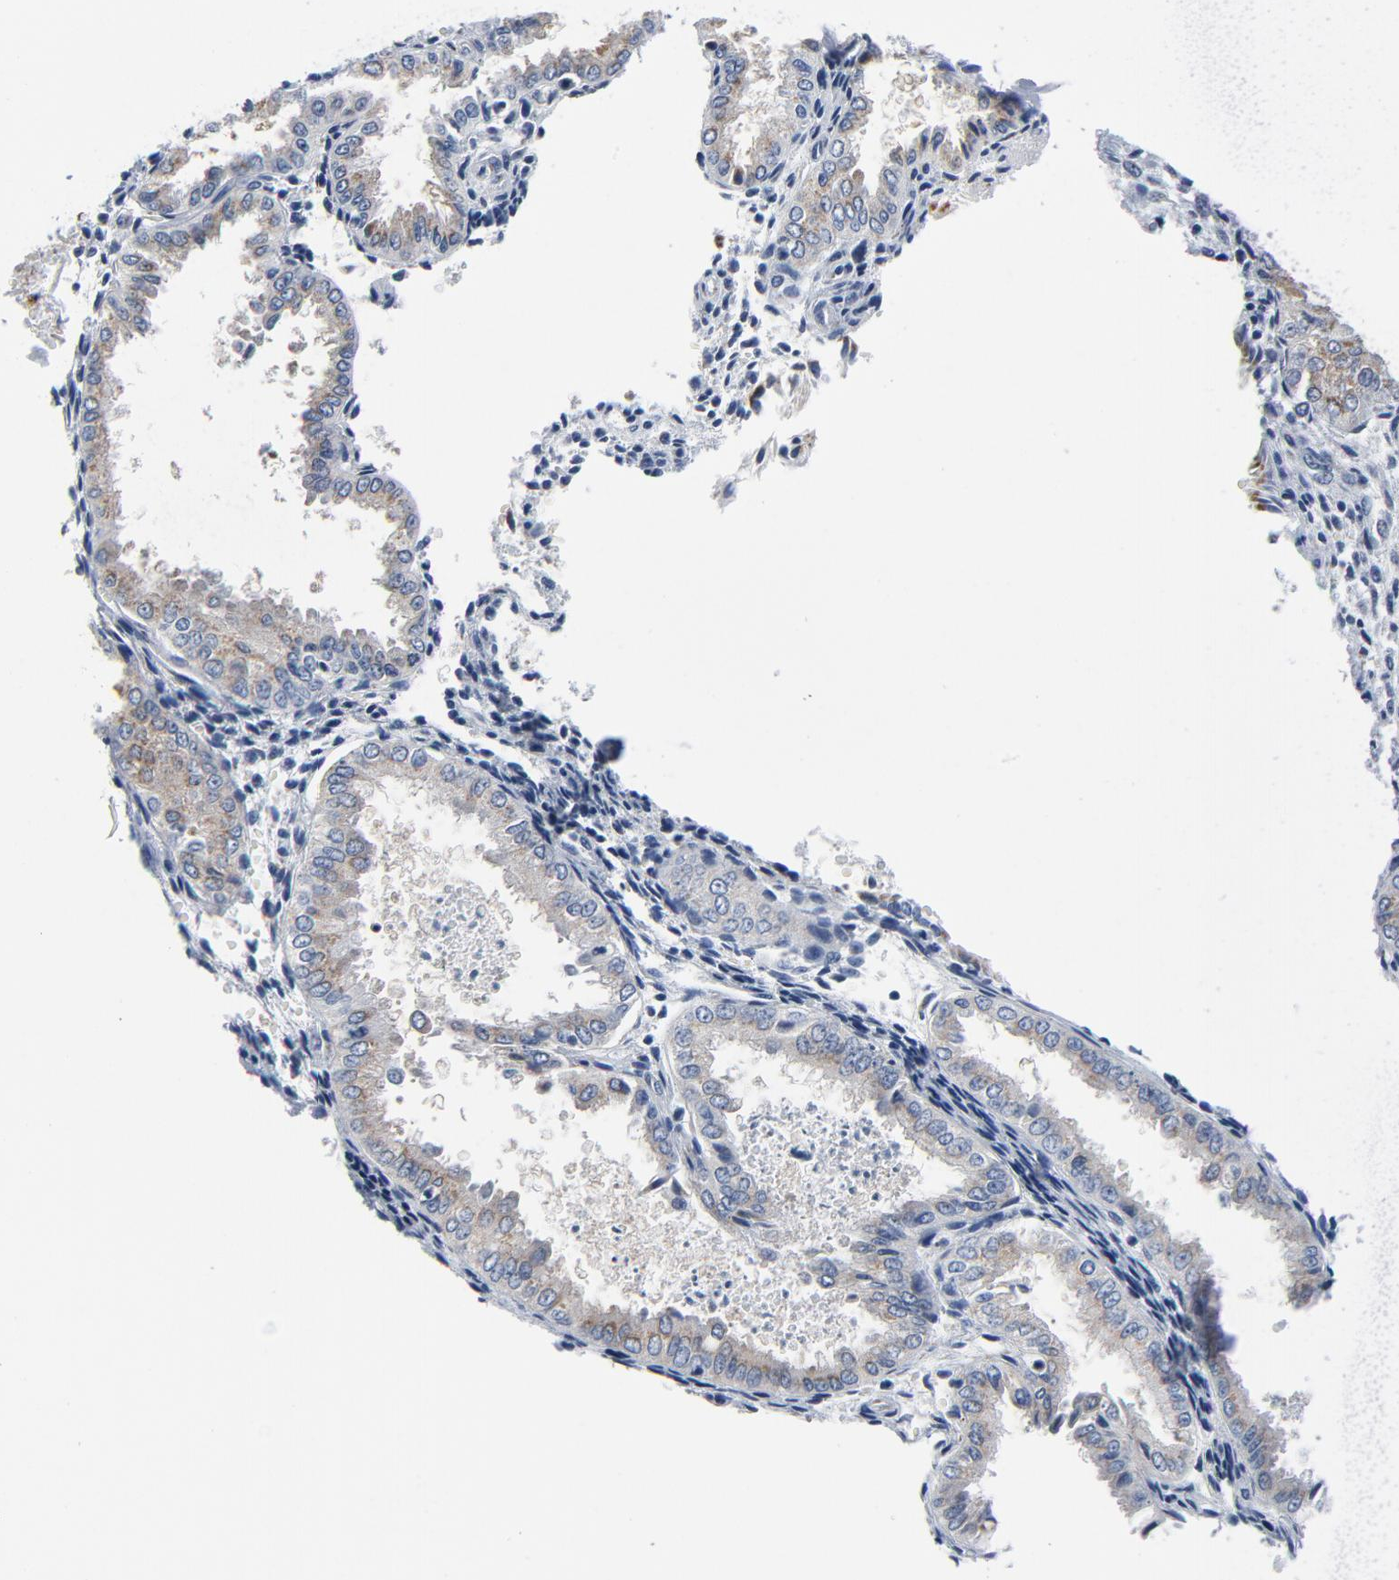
{"staining": {"intensity": "negative", "quantity": "none", "location": "none"}, "tissue": "endometrium", "cell_type": "Cells in endometrial stroma", "image_type": "normal", "snomed": [{"axis": "morphology", "description": "Normal tissue, NOS"}, {"axis": "topography", "description": "Endometrium"}], "caption": "Cells in endometrial stroma show no significant protein positivity in normal endometrium. (DAB immunohistochemistry, high magnification).", "gene": "YIPF6", "patient": {"sex": "female", "age": 33}}